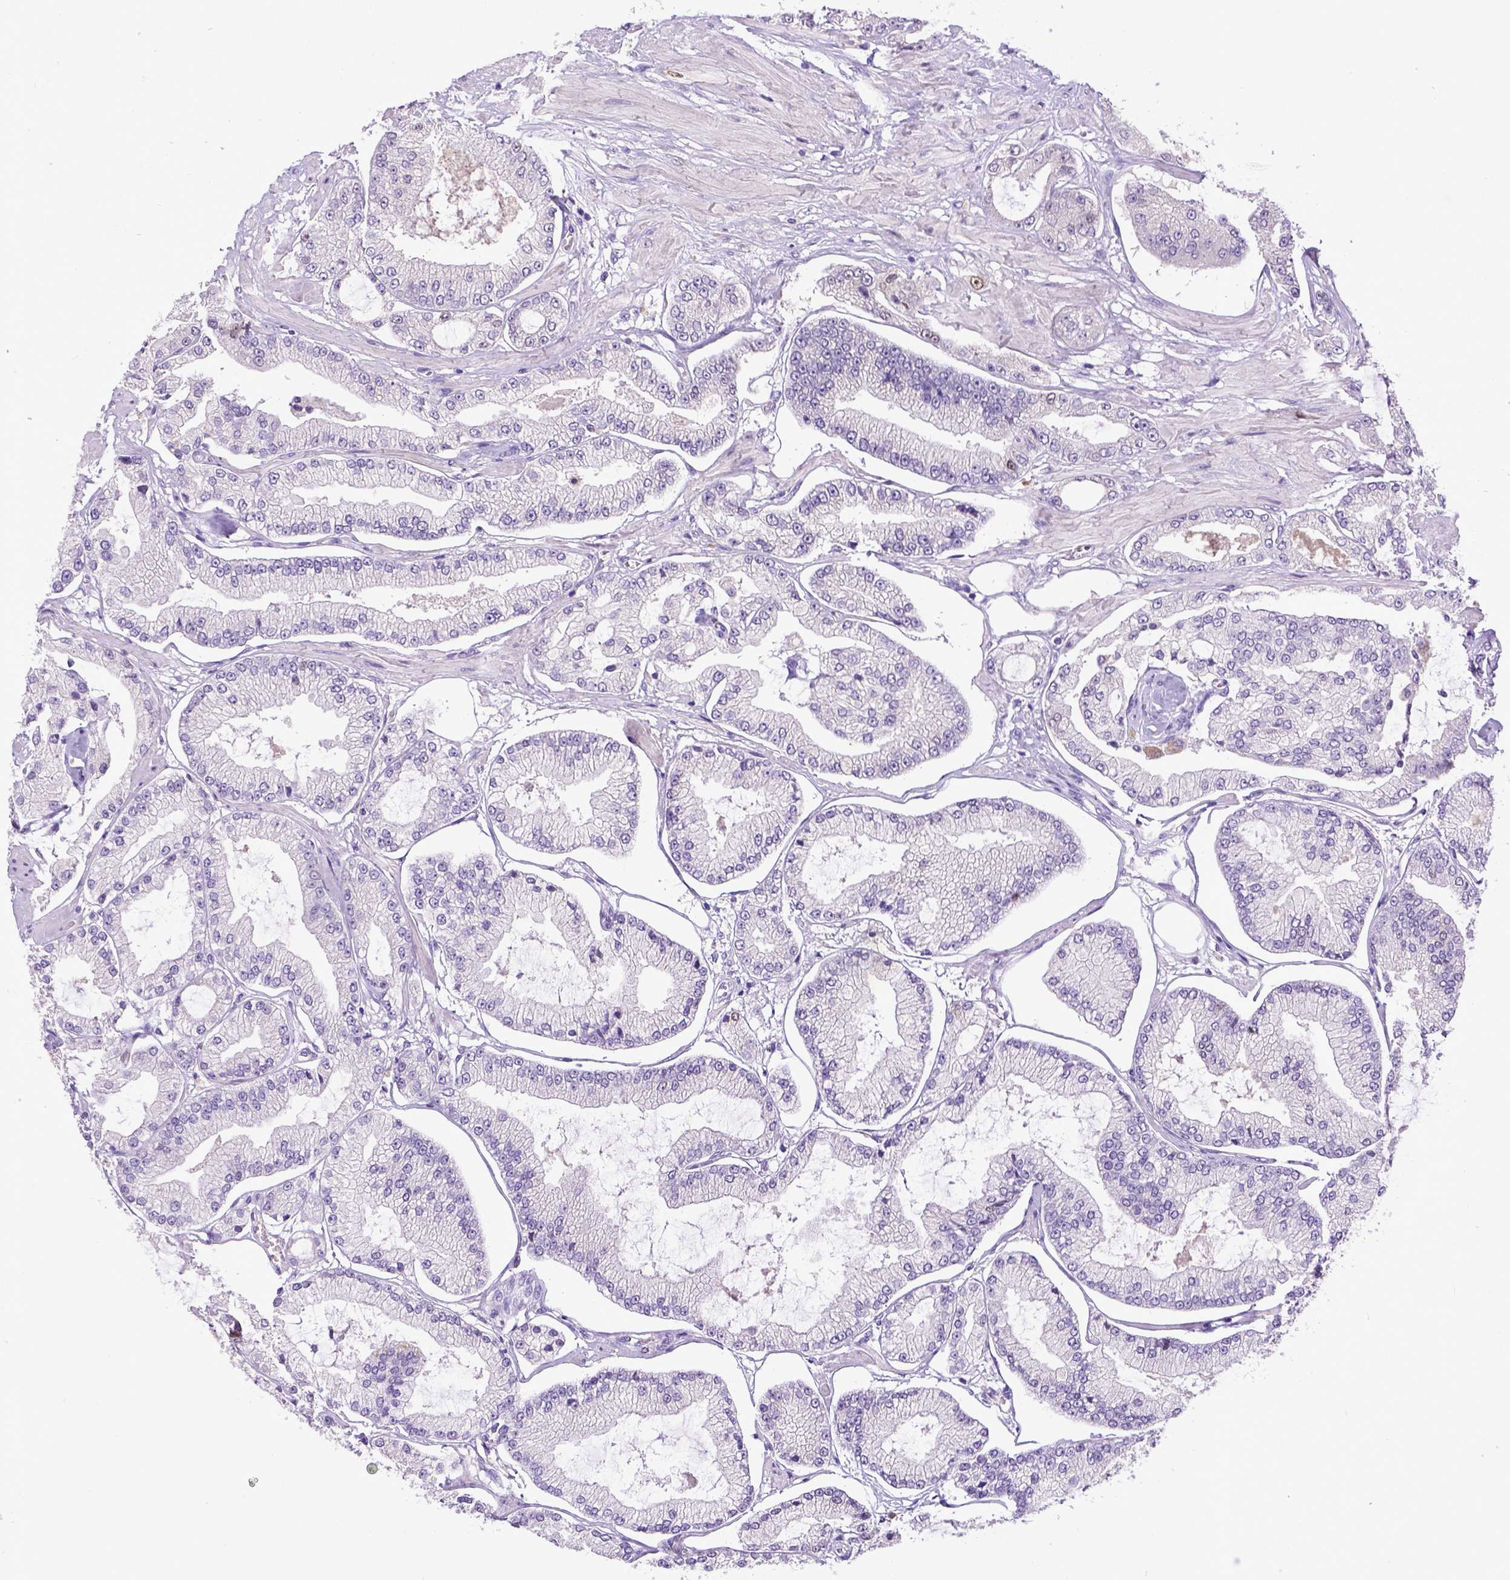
{"staining": {"intensity": "negative", "quantity": "none", "location": "none"}, "tissue": "prostate cancer", "cell_type": "Tumor cells", "image_type": "cancer", "snomed": [{"axis": "morphology", "description": "Adenocarcinoma, Low grade"}, {"axis": "topography", "description": "Prostate"}], "caption": "Immunohistochemistry (IHC) micrograph of prostate cancer stained for a protein (brown), which displays no positivity in tumor cells.", "gene": "CDKN1A", "patient": {"sex": "male", "age": 55}}